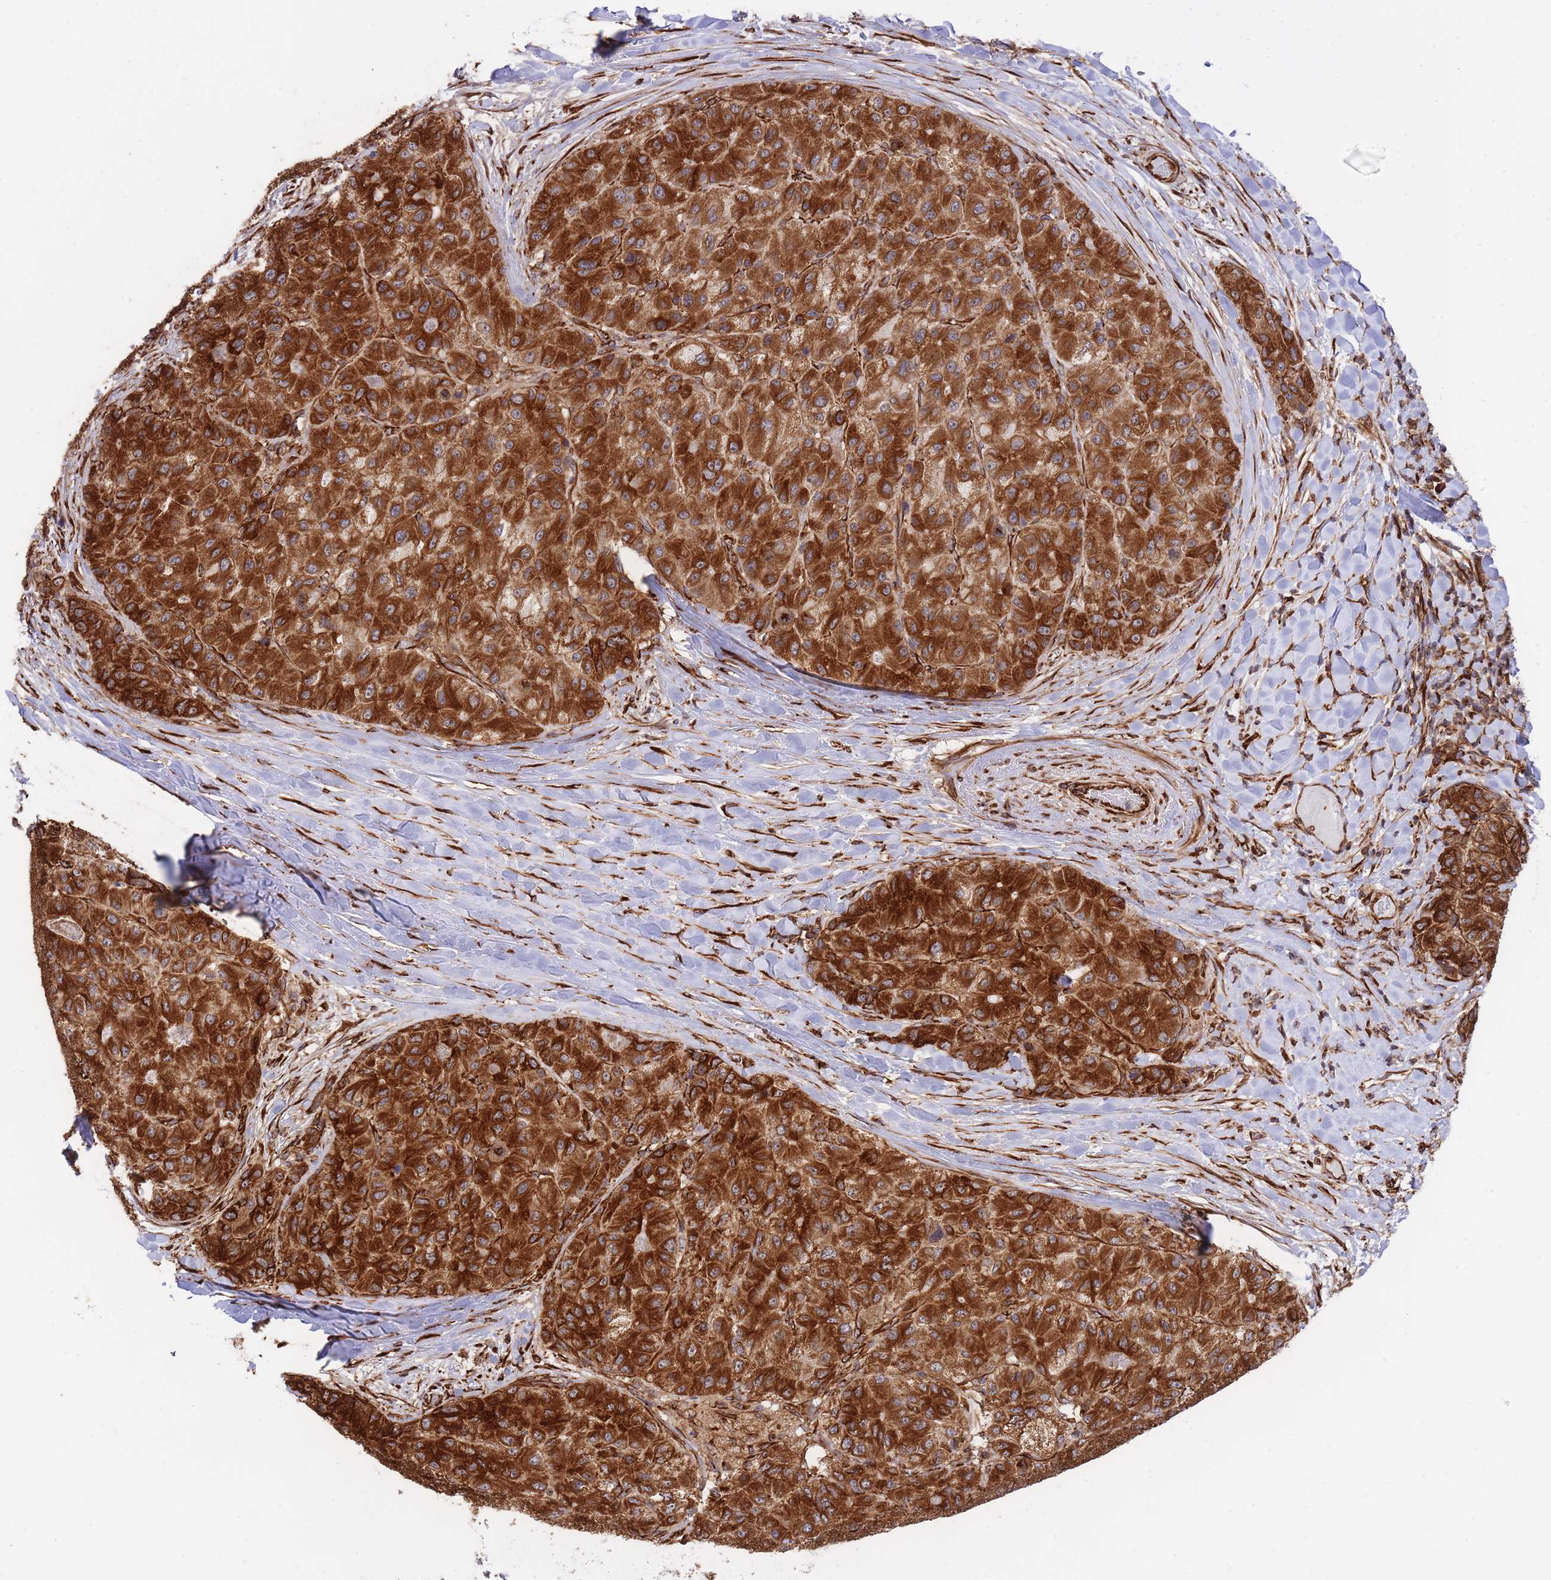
{"staining": {"intensity": "strong", "quantity": ">75%", "location": "cytoplasmic/membranous"}, "tissue": "liver cancer", "cell_type": "Tumor cells", "image_type": "cancer", "snomed": [{"axis": "morphology", "description": "Carcinoma, Hepatocellular, NOS"}, {"axis": "topography", "description": "Liver"}], "caption": "Tumor cells show high levels of strong cytoplasmic/membranous expression in about >75% of cells in liver cancer (hepatocellular carcinoma). The staining is performed using DAB (3,3'-diaminobenzidine) brown chromogen to label protein expression. The nuclei are counter-stained blue using hematoxylin.", "gene": "EXOSC8", "patient": {"sex": "male", "age": 80}}